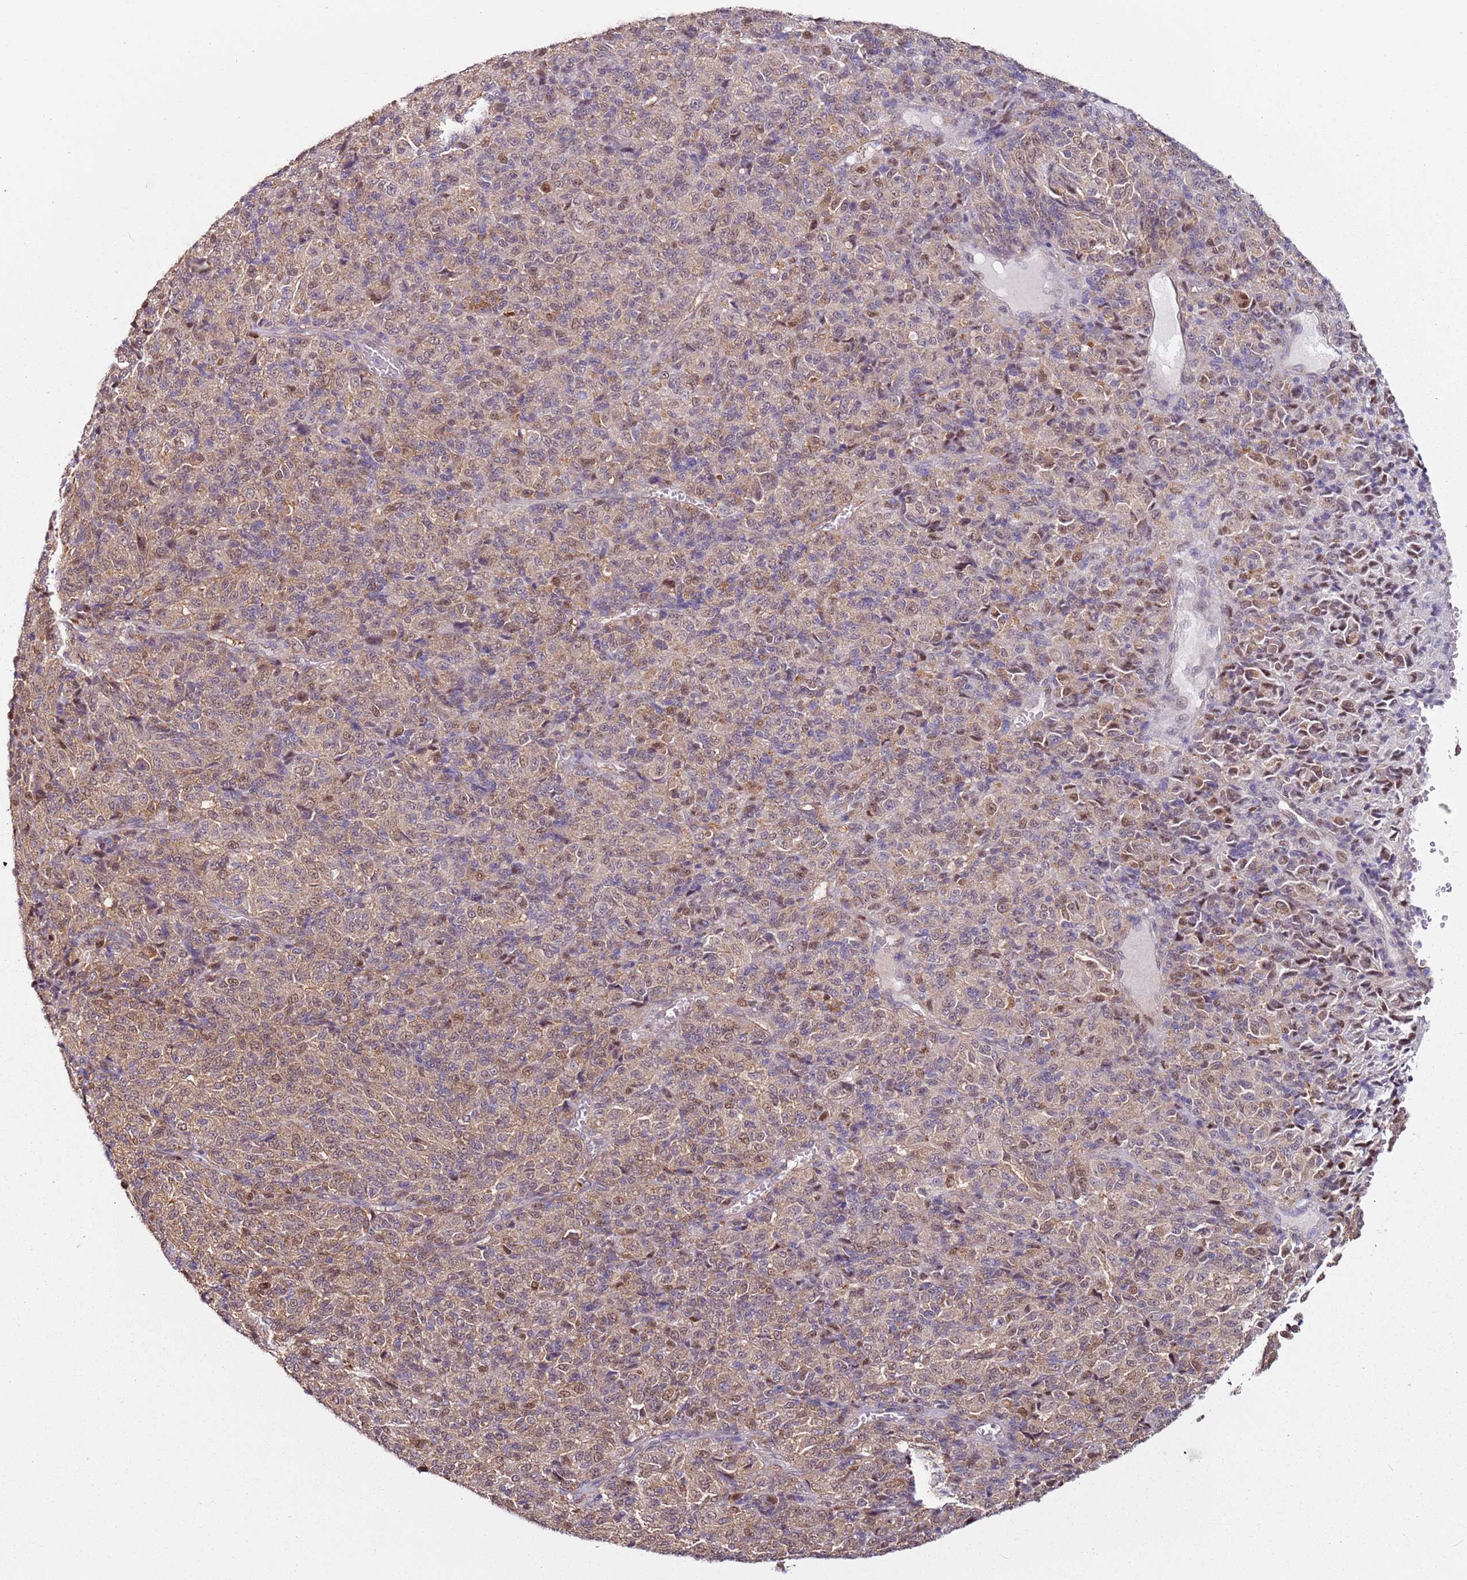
{"staining": {"intensity": "moderate", "quantity": "25%-75%", "location": "cytoplasmic/membranous,nuclear"}, "tissue": "melanoma", "cell_type": "Tumor cells", "image_type": "cancer", "snomed": [{"axis": "morphology", "description": "Malignant melanoma, Metastatic site"}, {"axis": "topography", "description": "Brain"}], "caption": "Immunohistochemistry histopathology image of human malignant melanoma (metastatic site) stained for a protein (brown), which reveals medium levels of moderate cytoplasmic/membranous and nuclear positivity in about 25%-75% of tumor cells.", "gene": "PSMD4", "patient": {"sex": "female", "age": 56}}